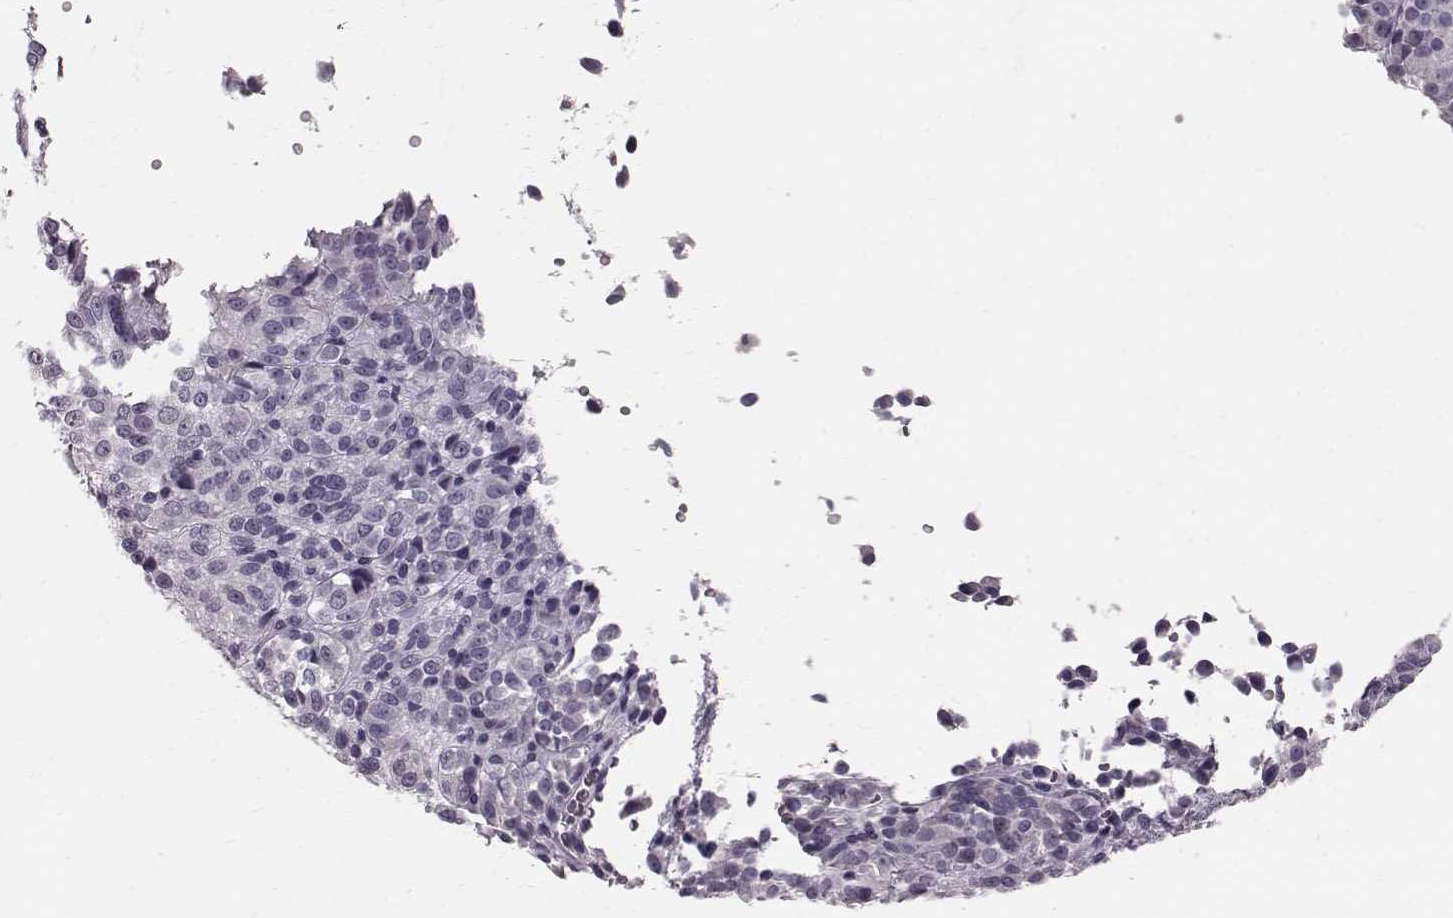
{"staining": {"intensity": "negative", "quantity": "none", "location": "none"}, "tissue": "melanoma", "cell_type": "Tumor cells", "image_type": "cancer", "snomed": [{"axis": "morphology", "description": "Malignant melanoma, Metastatic site"}, {"axis": "topography", "description": "Brain"}], "caption": "This is an IHC photomicrograph of human malignant melanoma (metastatic site). There is no positivity in tumor cells.", "gene": "FUT4", "patient": {"sex": "female", "age": 56}}